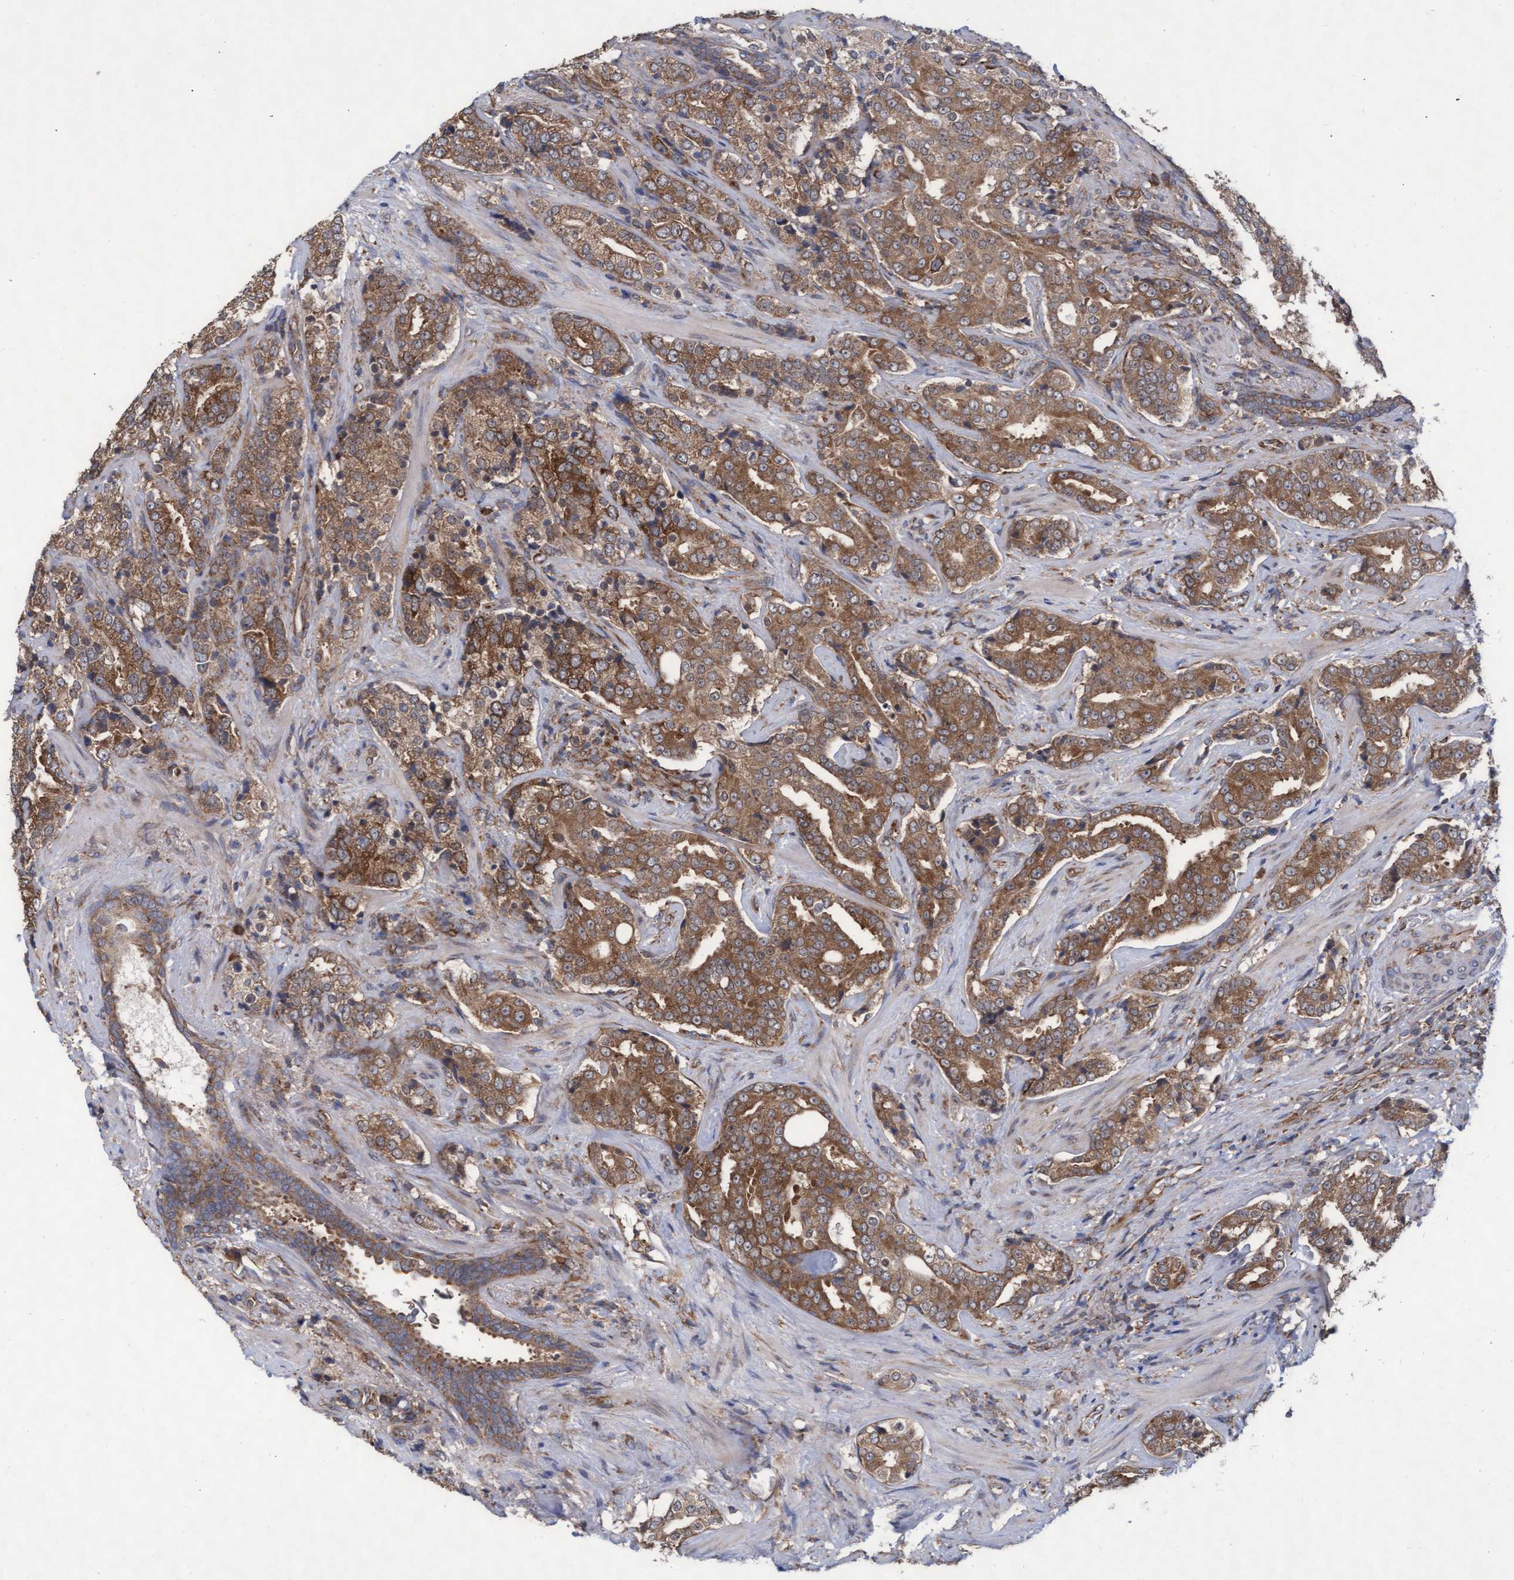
{"staining": {"intensity": "moderate", "quantity": ">75%", "location": "cytoplasmic/membranous"}, "tissue": "prostate cancer", "cell_type": "Tumor cells", "image_type": "cancer", "snomed": [{"axis": "morphology", "description": "Adenocarcinoma, High grade"}, {"axis": "topography", "description": "Prostate"}], "caption": "Immunohistochemistry (IHC) micrograph of neoplastic tissue: prostate cancer stained using immunohistochemistry displays medium levels of moderate protein expression localized specifically in the cytoplasmic/membranous of tumor cells, appearing as a cytoplasmic/membranous brown color.", "gene": "ABCF2", "patient": {"sex": "male", "age": 71}}